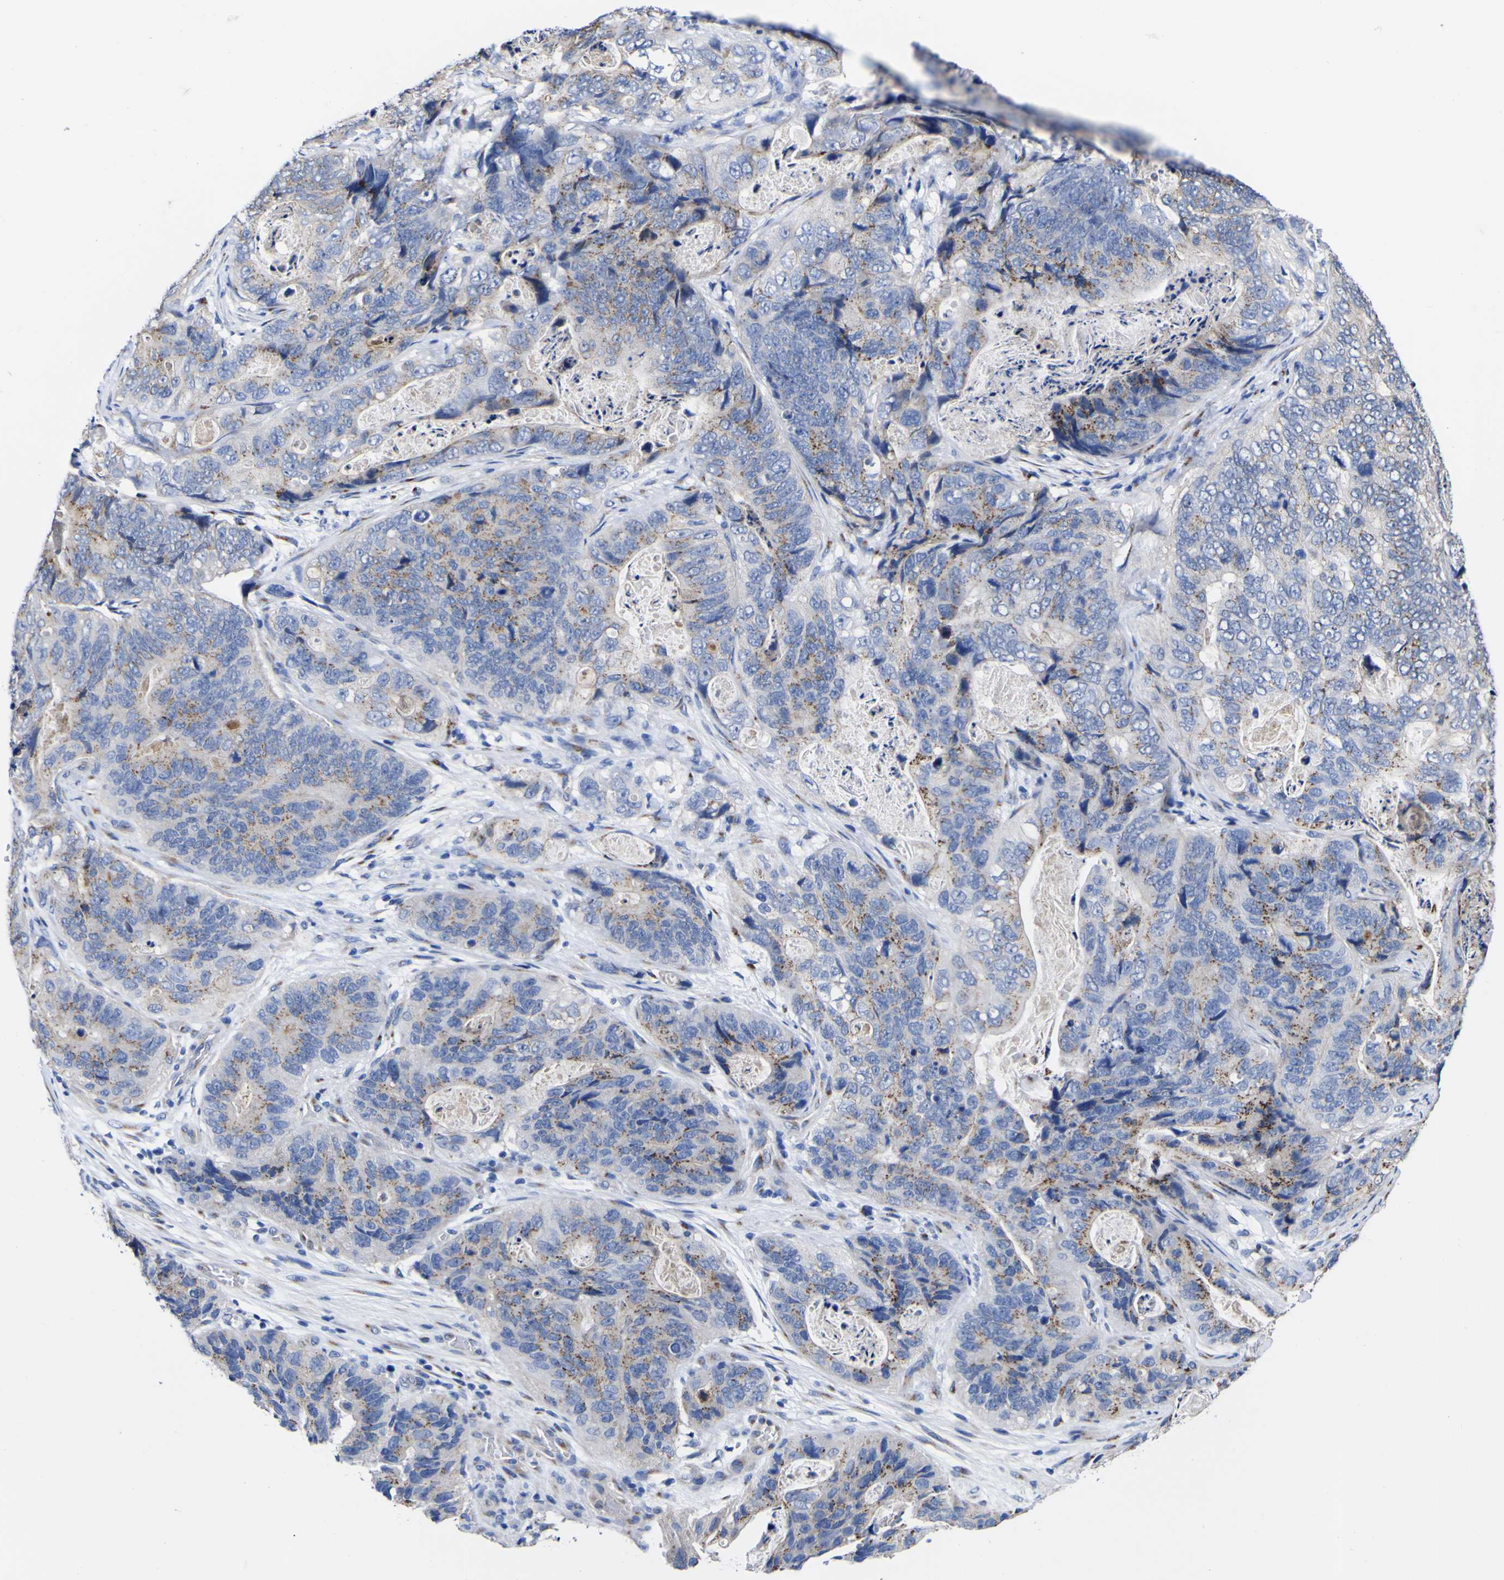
{"staining": {"intensity": "weak", "quantity": "<25%", "location": "cytoplasmic/membranous"}, "tissue": "stomach cancer", "cell_type": "Tumor cells", "image_type": "cancer", "snomed": [{"axis": "morphology", "description": "Adenocarcinoma, NOS"}, {"axis": "topography", "description": "Stomach"}], "caption": "Stomach cancer was stained to show a protein in brown. There is no significant positivity in tumor cells.", "gene": "GOLM1", "patient": {"sex": "female", "age": 89}}